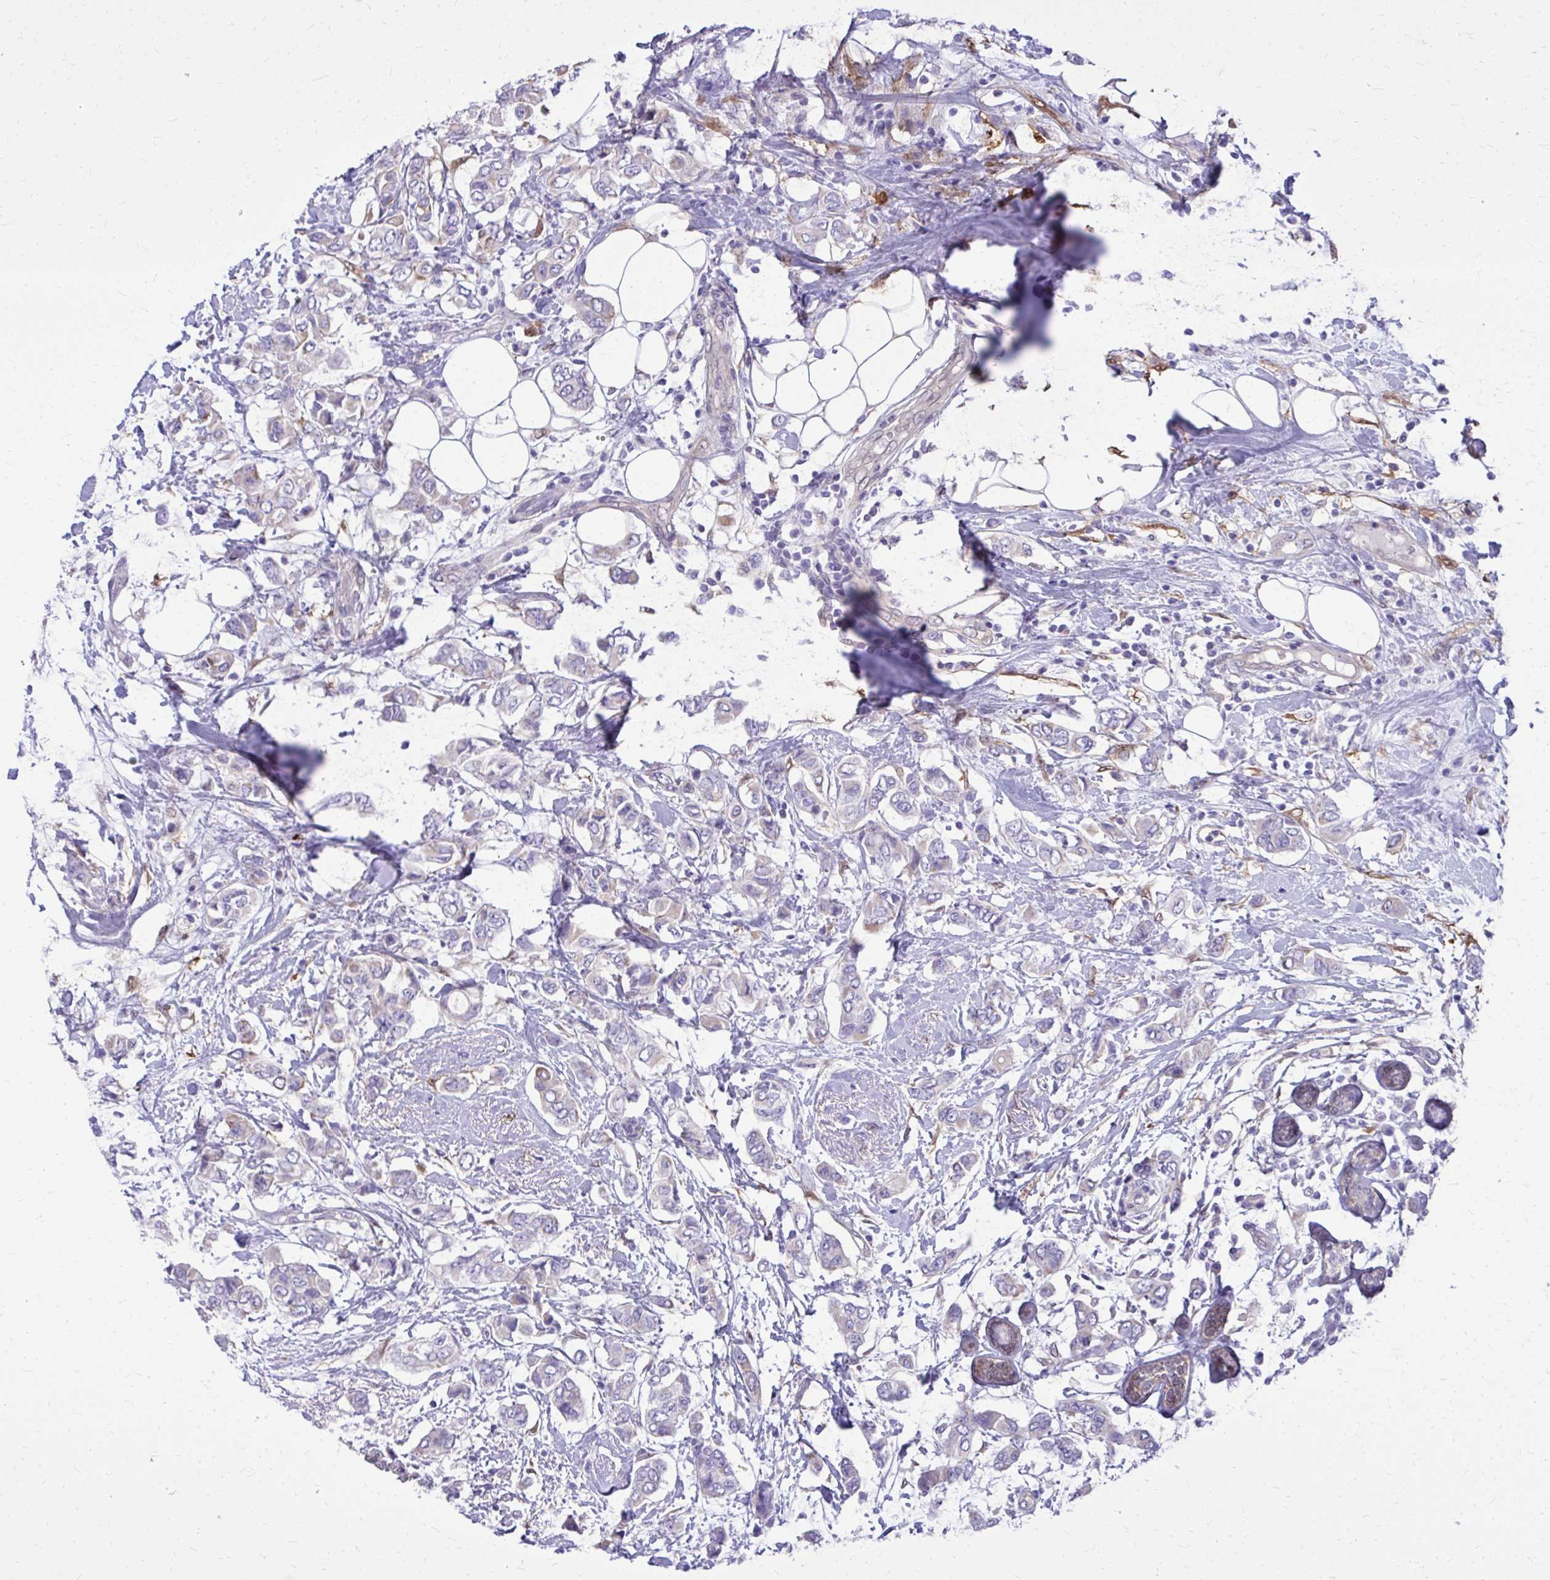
{"staining": {"intensity": "moderate", "quantity": "<25%", "location": "cytoplasmic/membranous"}, "tissue": "breast cancer", "cell_type": "Tumor cells", "image_type": "cancer", "snomed": [{"axis": "morphology", "description": "Lobular carcinoma"}, {"axis": "topography", "description": "Breast"}], "caption": "Immunohistochemistry (IHC) staining of breast cancer, which demonstrates low levels of moderate cytoplasmic/membranous positivity in about <25% of tumor cells indicating moderate cytoplasmic/membranous protein staining. The staining was performed using DAB (brown) for protein detection and nuclei were counterstained in hematoxylin (blue).", "gene": "NNMT", "patient": {"sex": "female", "age": 51}}